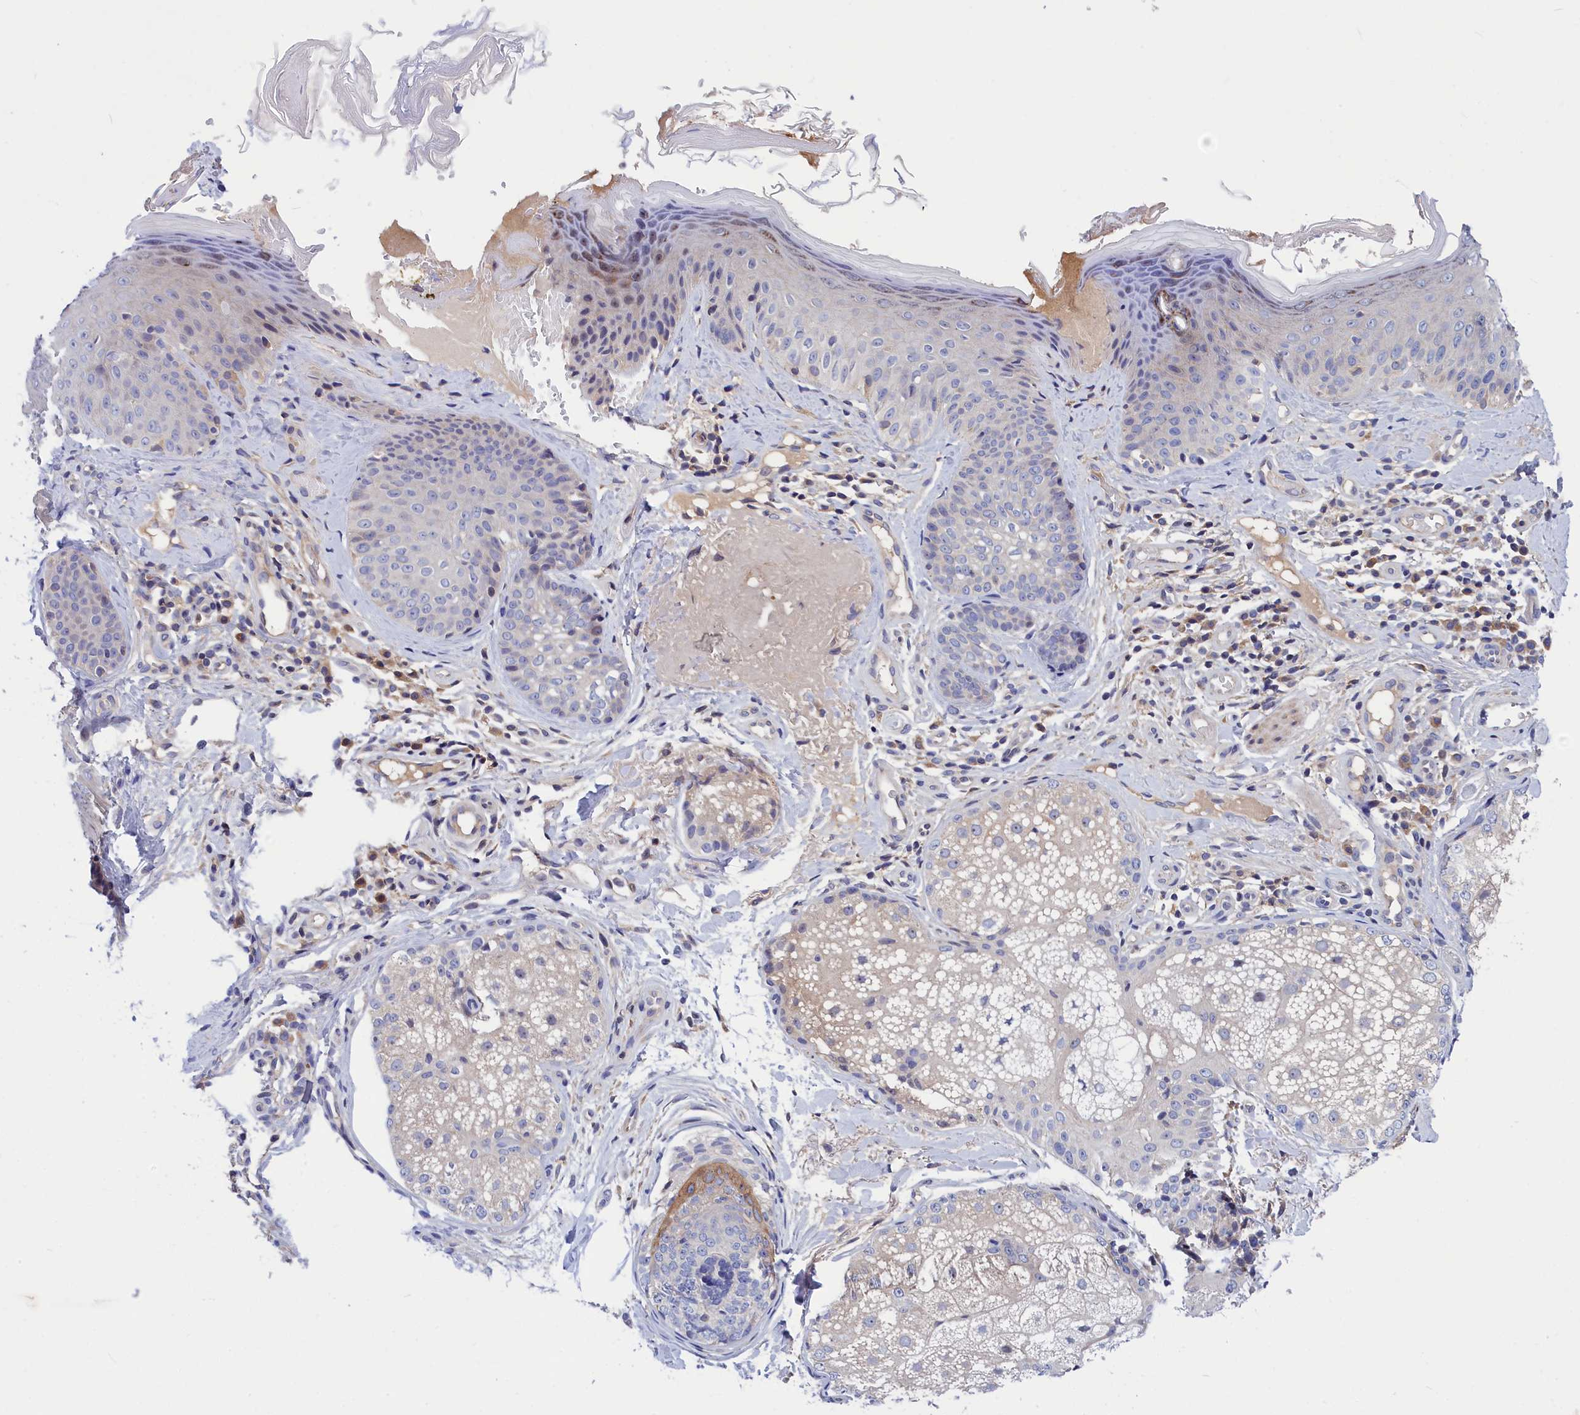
{"staining": {"intensity": "weak", "quantity": ">75%", "location": "cytoplasmic/membranous,nuclear"}, "tissue": "skin", "cell_type": "Fibroblasts", "image_type": "normal", "snomed": [{"axis": "morphology", "description": "Normal tissue, NOS"}, {"axis": "topography", "description": "Skin"}], "caption": "This image shows IHC staining of normal skin, with low weak cytoplasmic/membranous,nuclear staining in approximately >75% of fibroblasts.", "gene": "CRACD", "patient": {"sex": "male", "age": 57}}